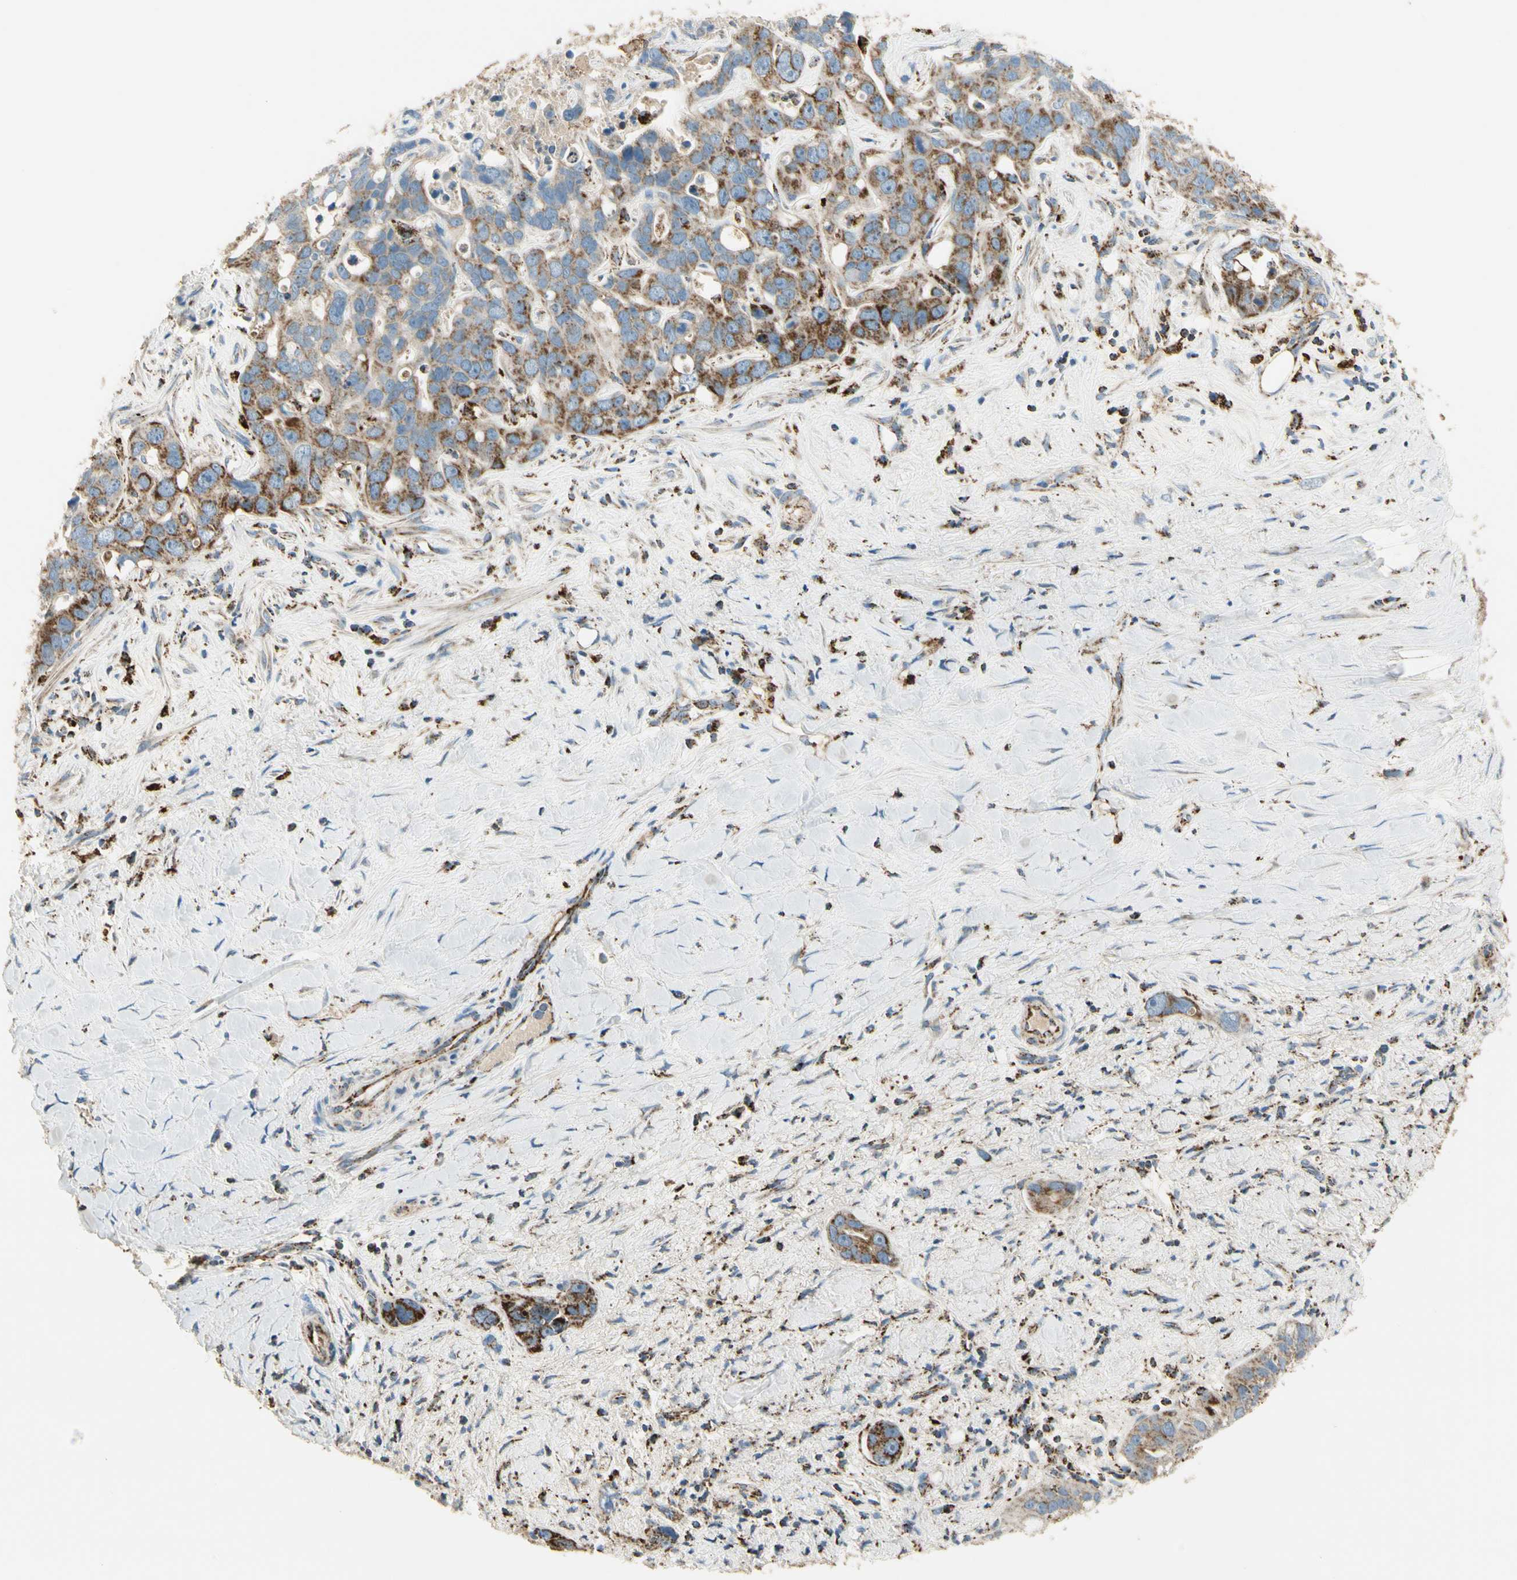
{"staining": {"intensity": "strong", "quantity": ">75%", "location": "cytoplasmic/membranous"}, "tissue": "liver cancer", "cell_type": "Tumor cells", "image_type": "cancer", "snomed": [{"axis": "morphology", "description": "Cholangiocarcinoma"}, {"axis": "topography", "description": "Liver"}], "caption": "This is a histology image of immunohistochemistry (IHC) staining of liver cancer, which shows strong expression in the cytoplasmic/membranous of tumor cells.", "gene": "ME2", "patient": {"sex": "female", "age": 65}}